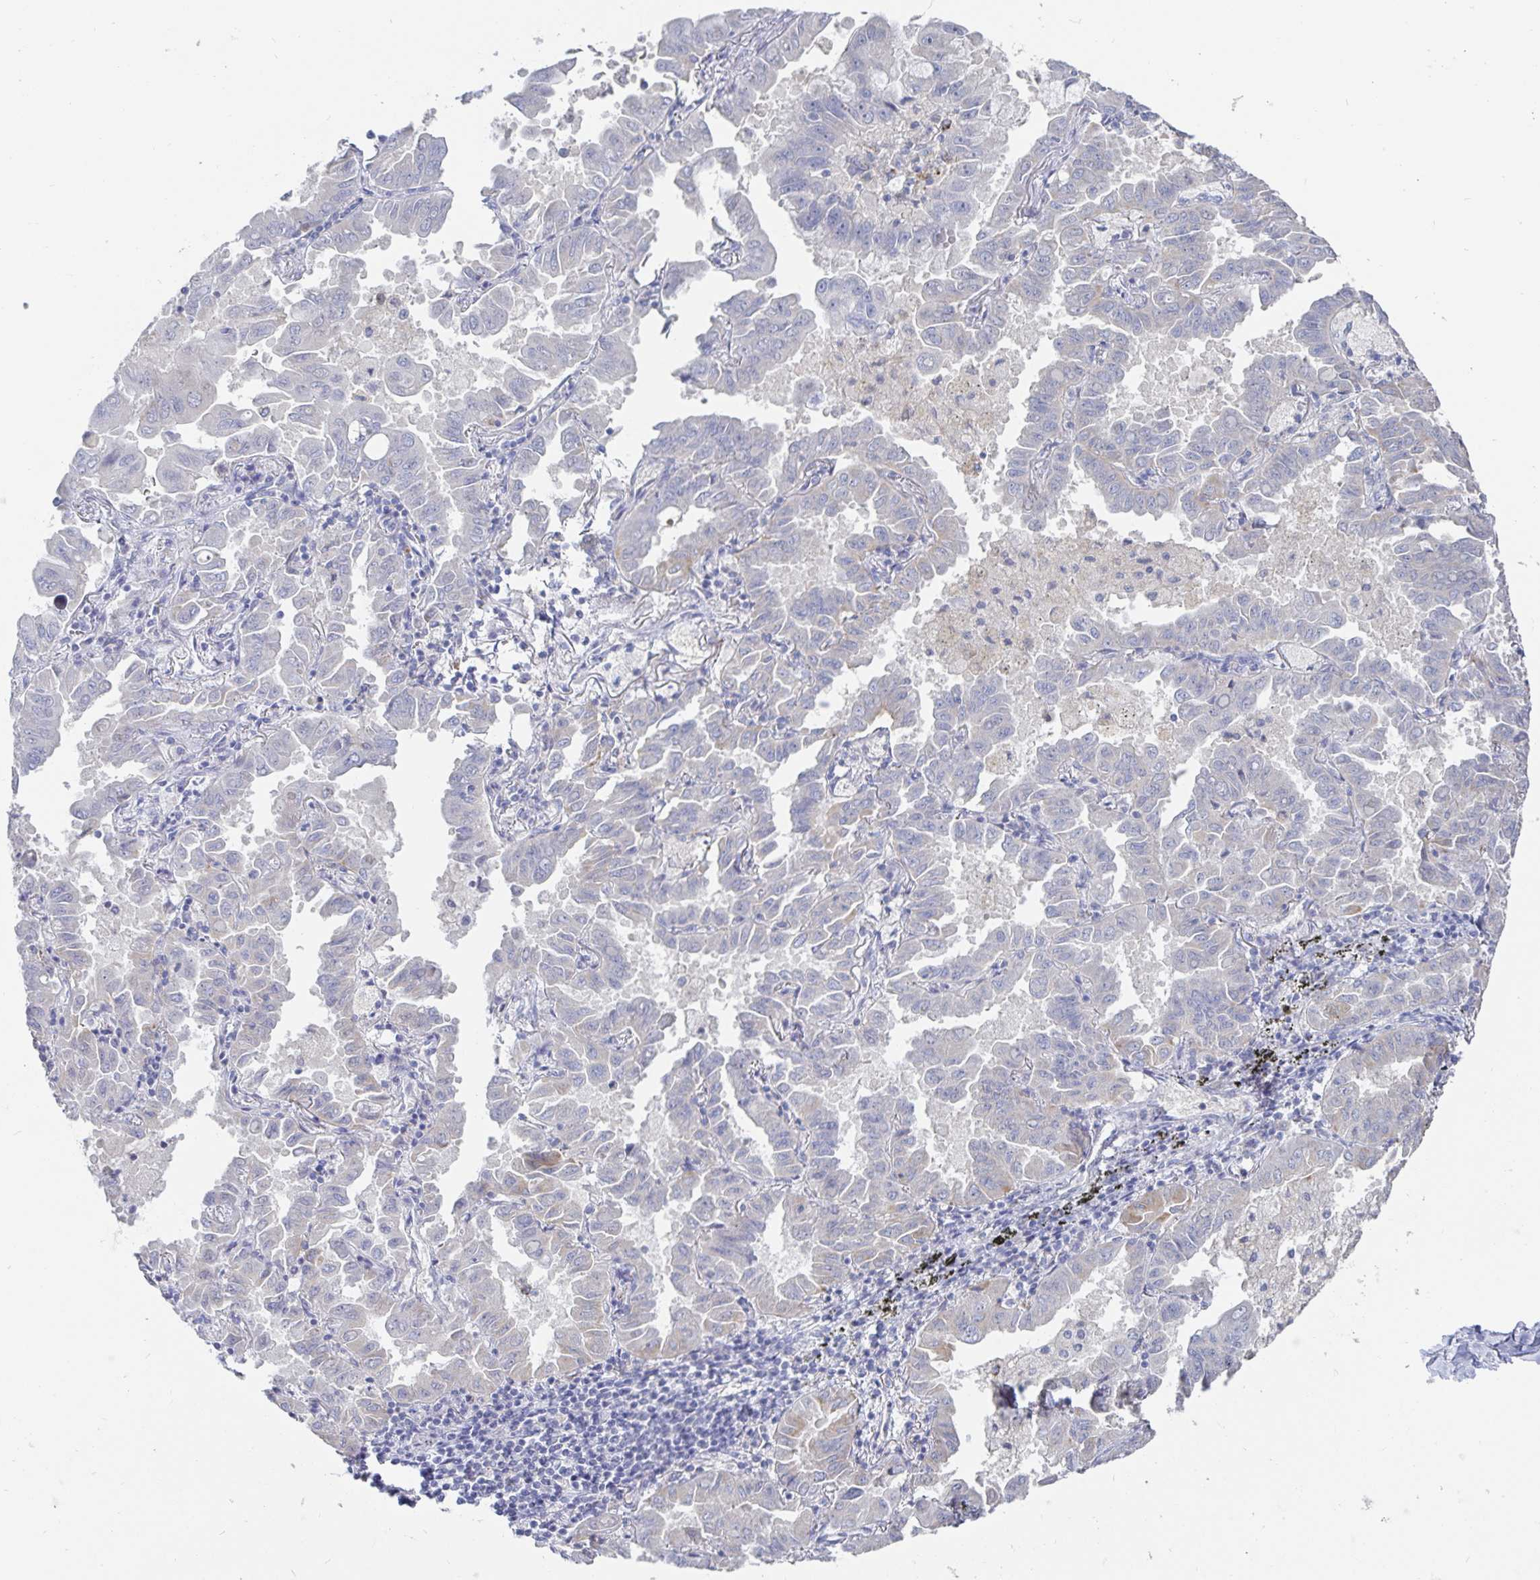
{"staining": {"intensity": "negative", "quantity": "none", "location": "none"}, "tissue": "lung cancer", "cell_type": "Tumor cells", "image_type": "cancer", "snomed": [{"axis": "morphology", "description": "Adenocarcinoma, NOS"}, {"axis": "topography", "description": "Lung"}], "caption": "An immunohistochemistry (IHC) micrograph of lung cancer (adenocarcinoma) is shown. There is no staining in tumor cells of lung cancer (adenocarcinoma).", "gene": "SPPL3", "patient": {"sex": "male", "age": 64}}